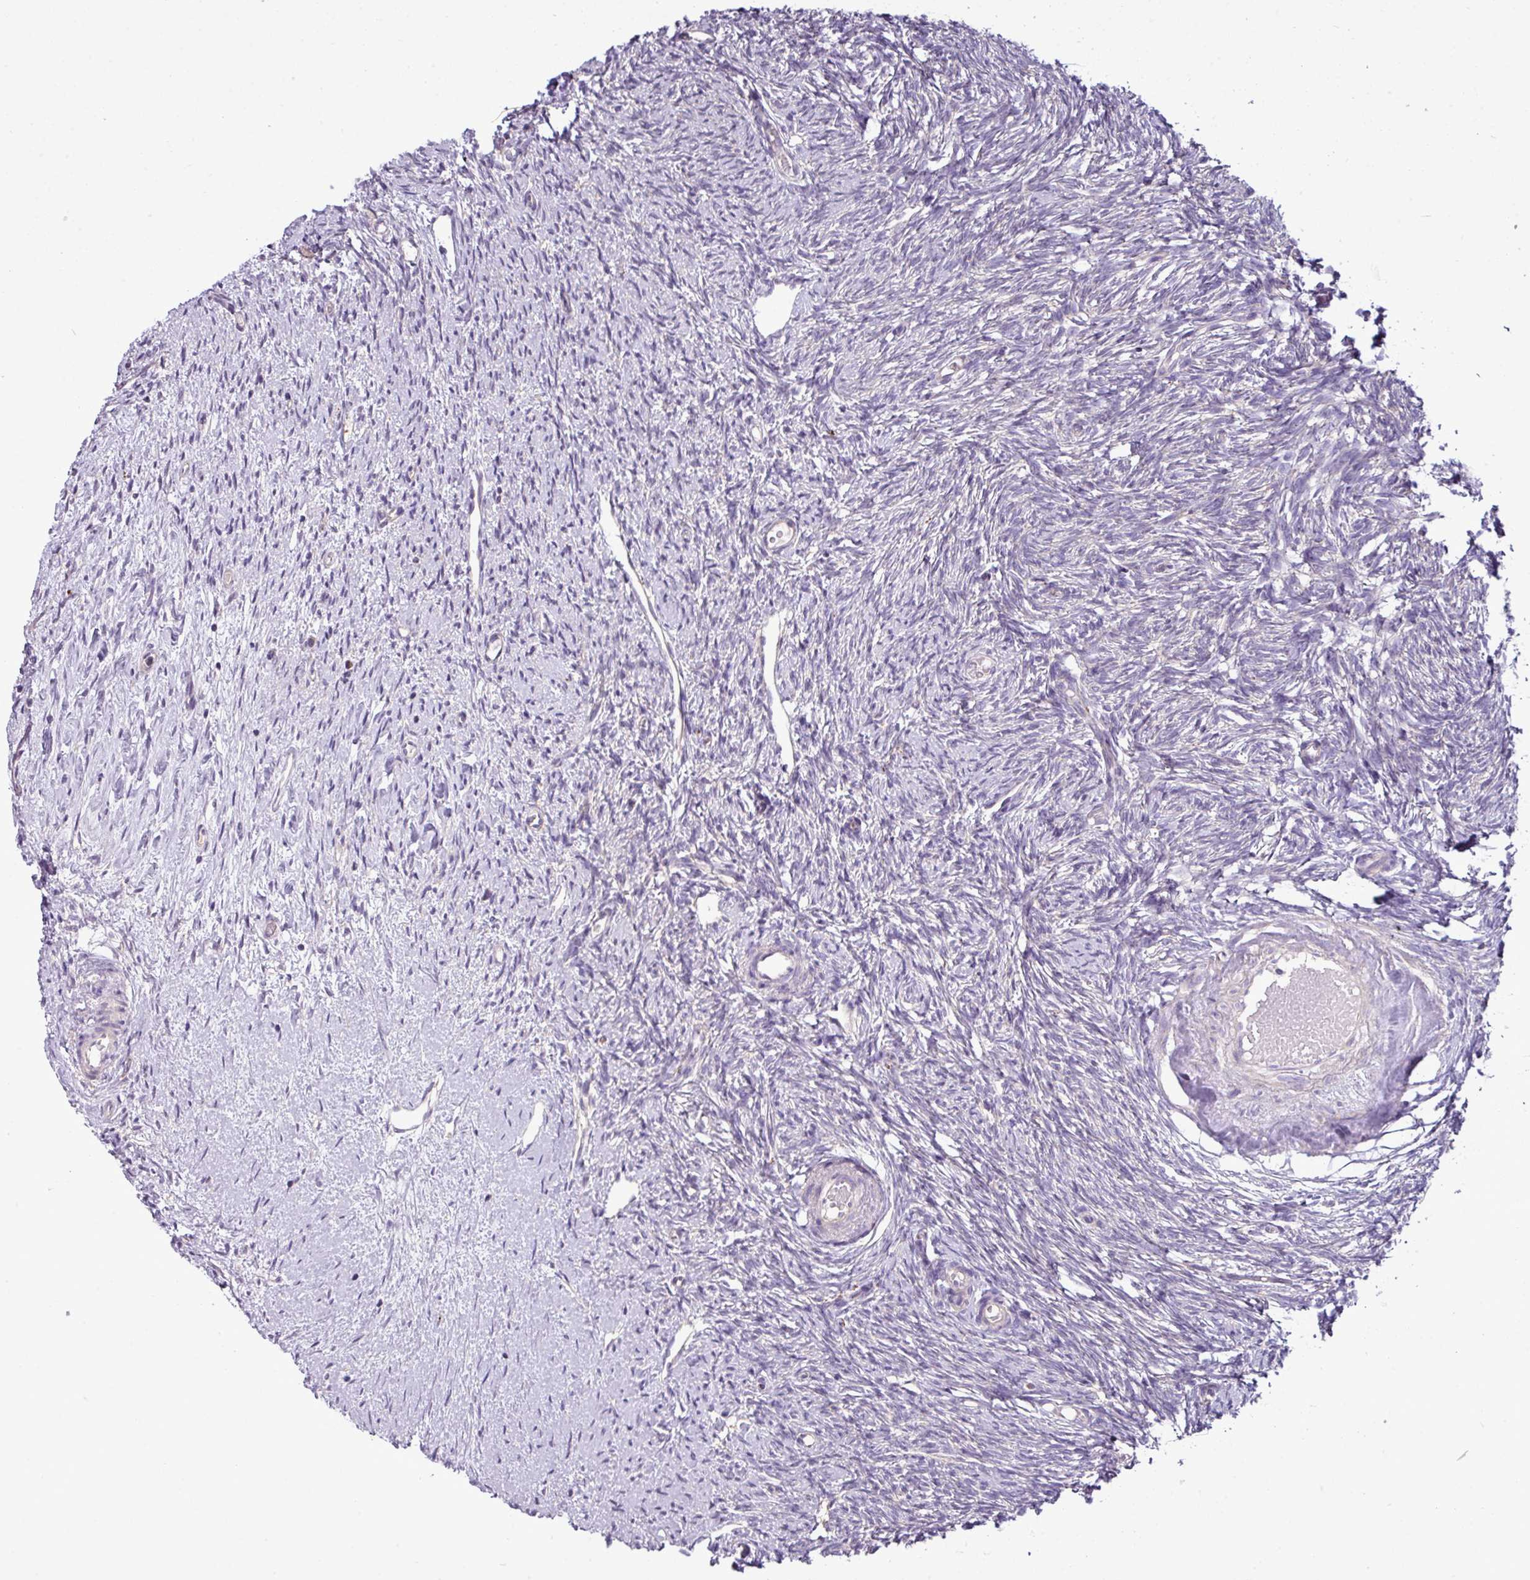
{"staining": {"intensity": "negative", "quantity": "none", "location": "none"}, "tissue": "ovary", "cell_type": "Ovarian stroma cells", "image_type": "normal", "snomed": [{"axis": "morphology", "description": "Normal tissue, NOS"}, {"axis": "topography", "description": "Ovary"}], "caption": "The image demonstrates no significant expression in ovarian stroma cells of ovary.", "gene": "AGAP4", "patient": {"sex": "female", "age": 51}}